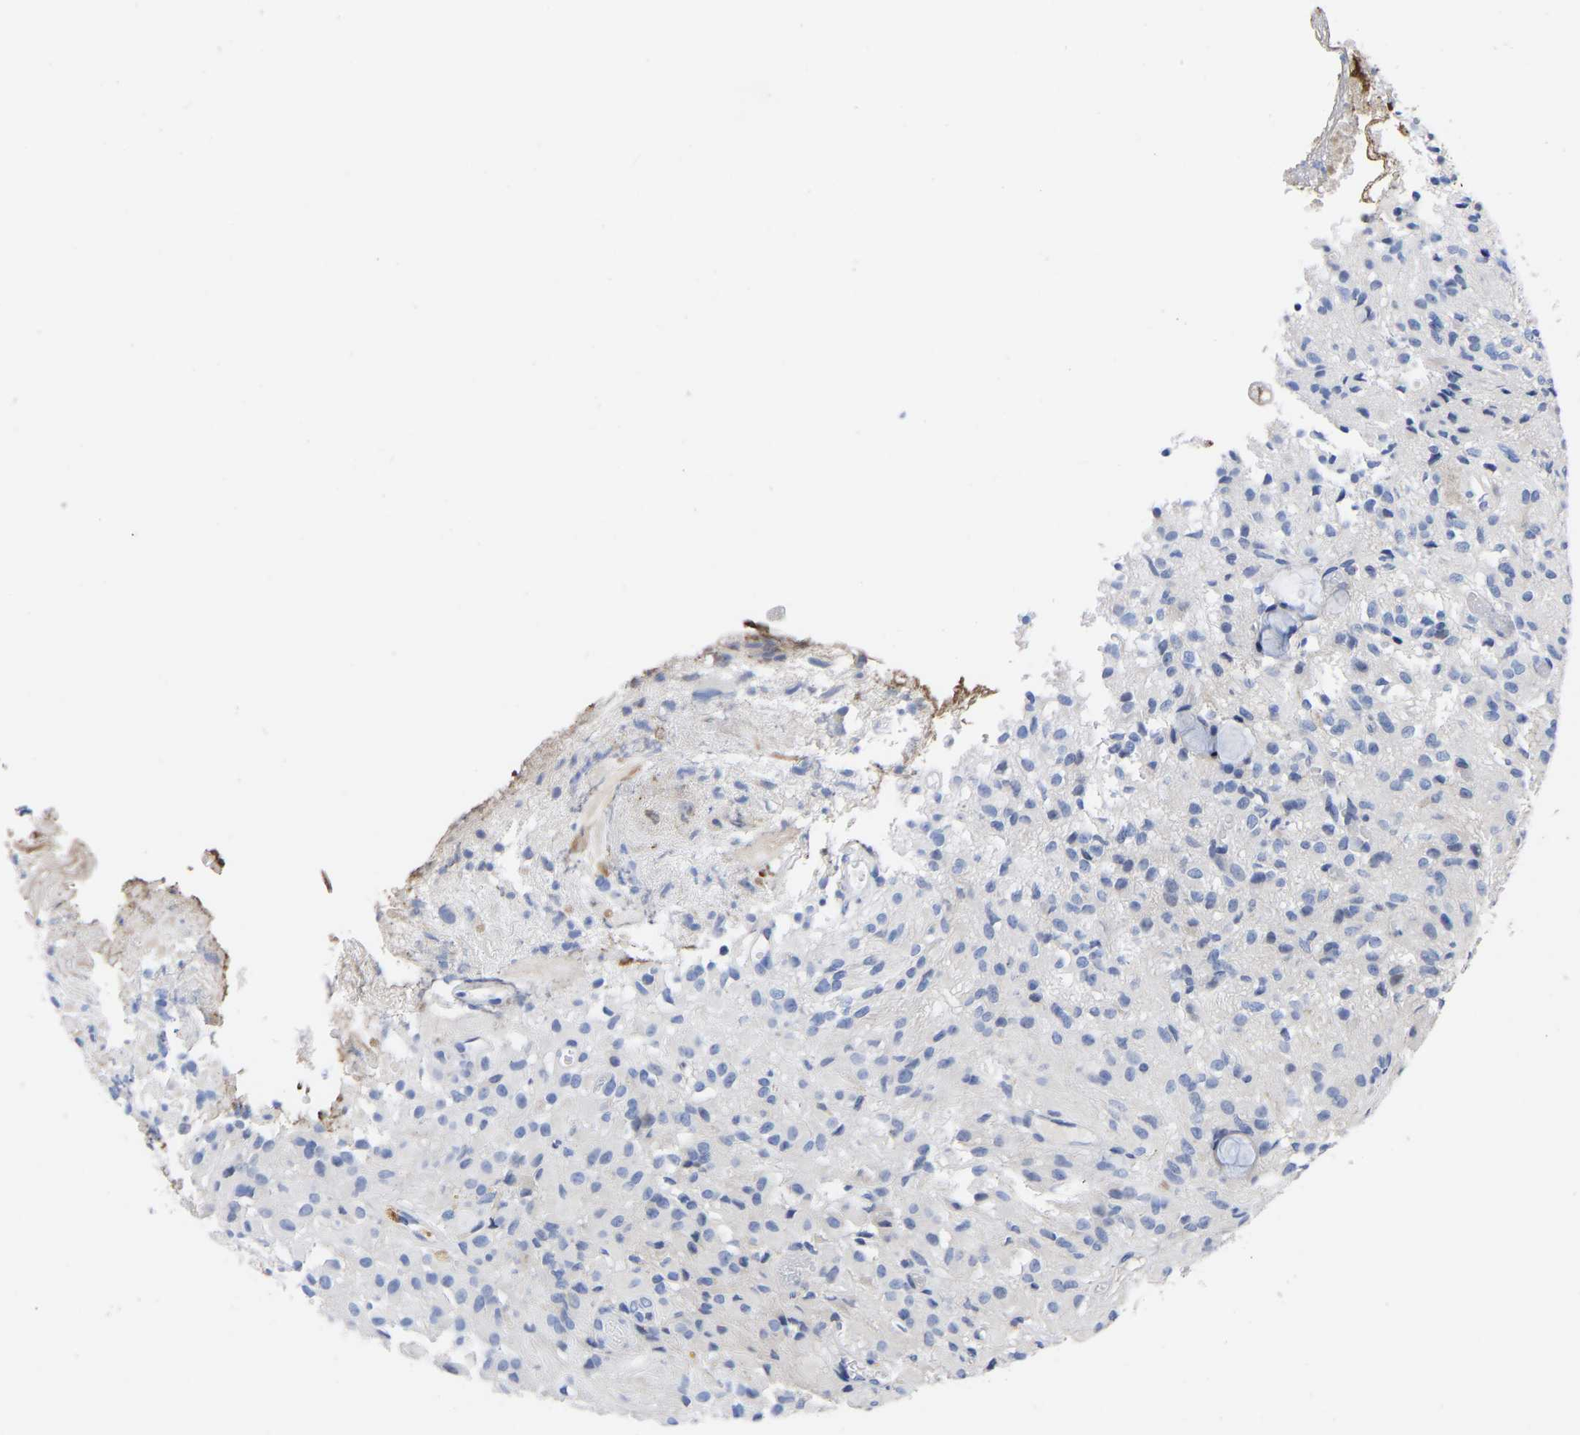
{"staining": {"intensity": "negative", "quantity": "none", "location": "none"}, "tissue": "glioma", "cell_type": "Tumor cells", "image_type": "cancer", "snomed": [{"axis": "morphology", "description": "Glioma, malignant, High grade"}, {"axis": "topography", "description": "Brain"}], "caption": "Immunohistochemical staining of human glioma demonstrates no significant staining in tumor cells. The staining is performed using DAB brown chromogen with nuclei counter-stained in using hematoxylin.", "gene": "GPA33", "patient": {"sex": "female", "age": 59}}